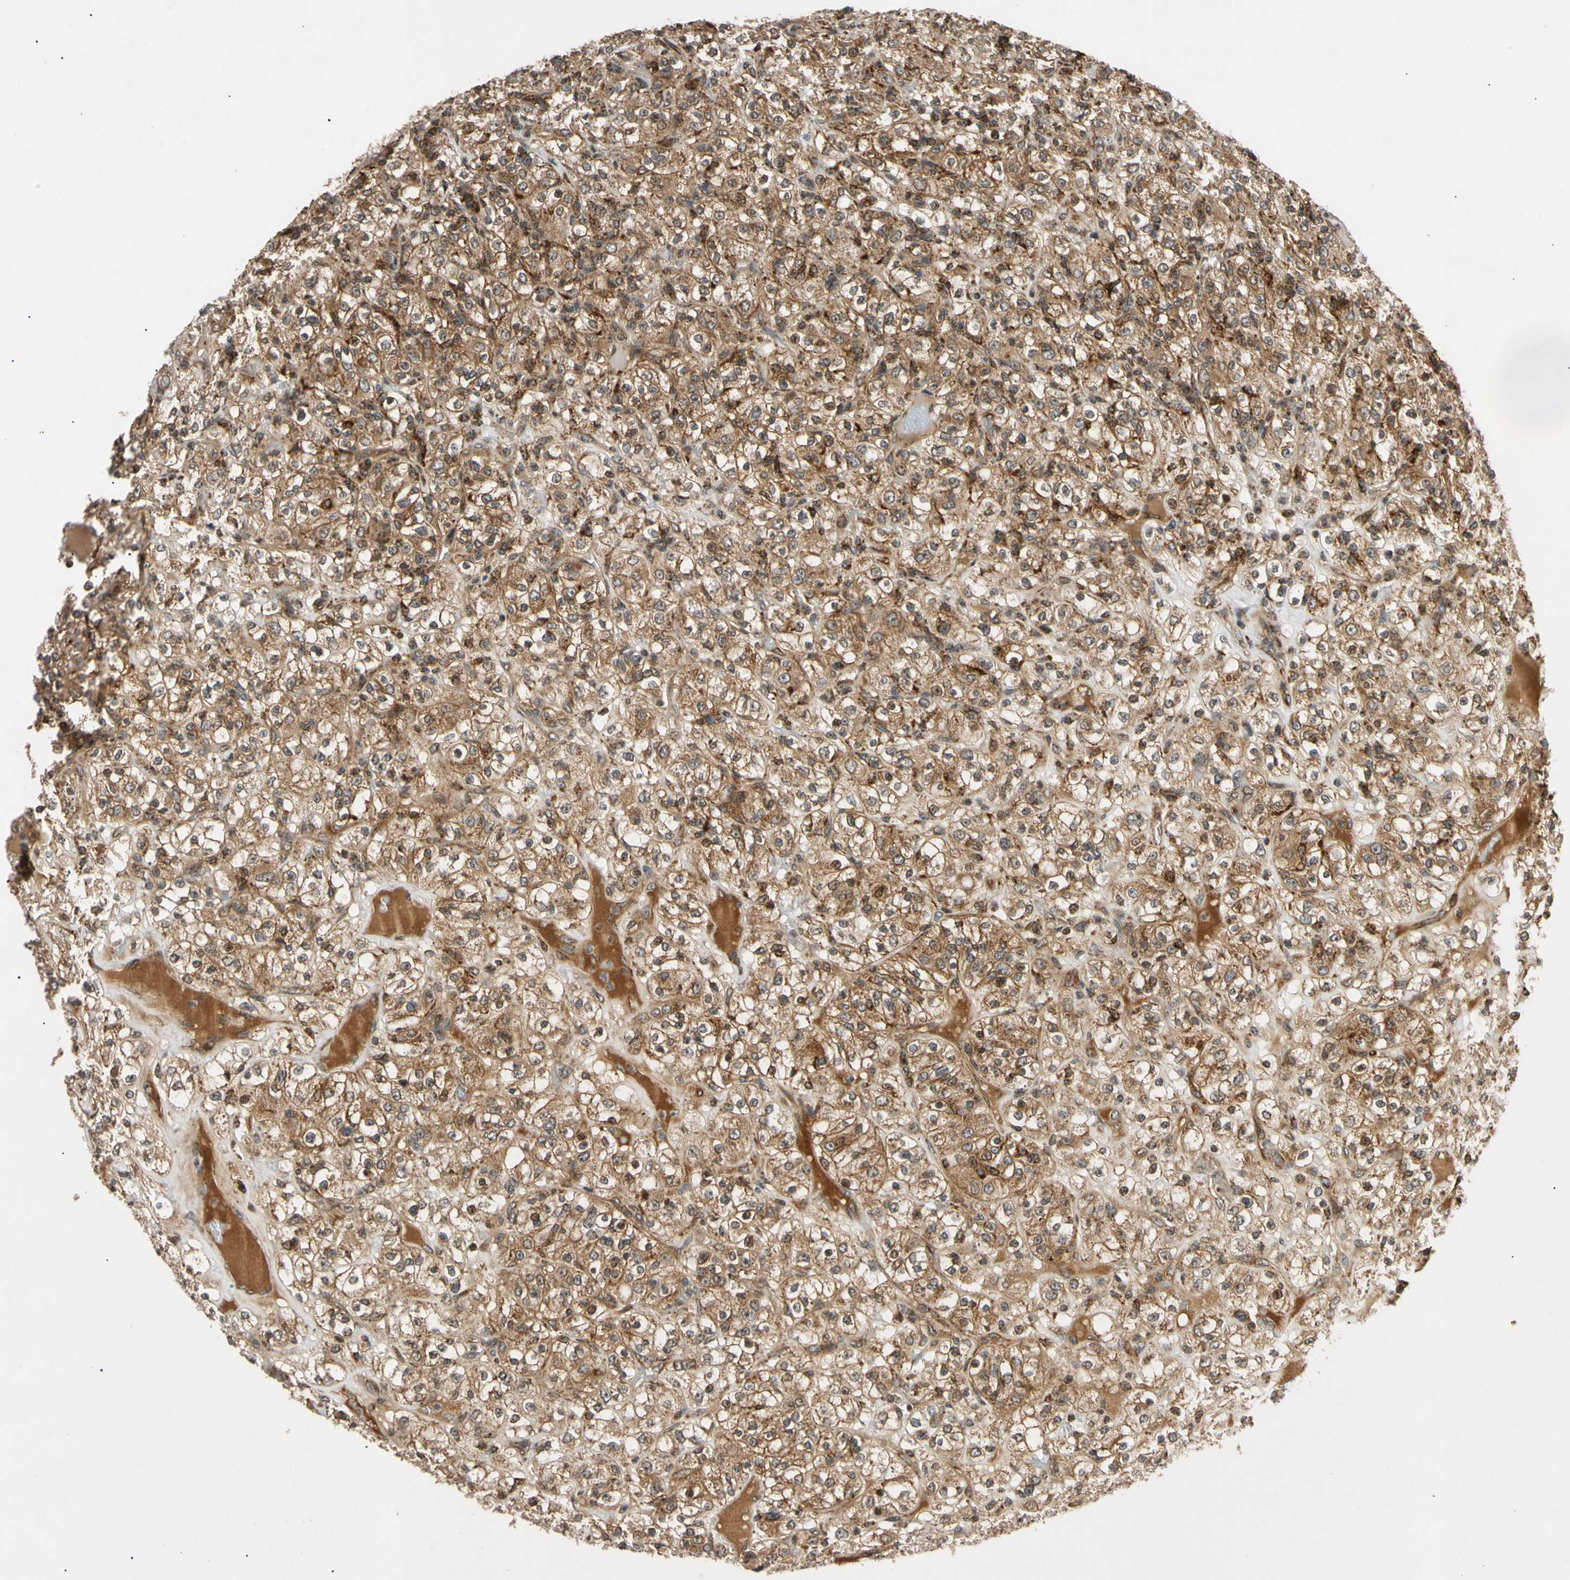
{"staining": {"intensity": "strong", "quantity": ">75%", "location": "cytoplasmic/membranous,nuclear"}, "tissue": "renal cancer", "cell_type": "Tumor cells", "image_type": "cancer", "snomed": [{"axis": "morphology", "description": "Normal tissue, NOS"}, {"axis": "morphology", "description": "Adenocarcinoma, NOS"}, {"axis": "topography", "description": "Kidney"}], "caption": "A high-resolution micrograph shows IHC staining of adenocarcinoma (renal), which demonstrates strong cytoplasmic/membranous and nuclear positivity in about >75% of tumor cells. Using DAB (brown) and hematoxylin (blue) stains, captured at high magnification using brightfield microscopy.", "gene": "MRPS22", "patient": {"sex": "female", "age": 72}}